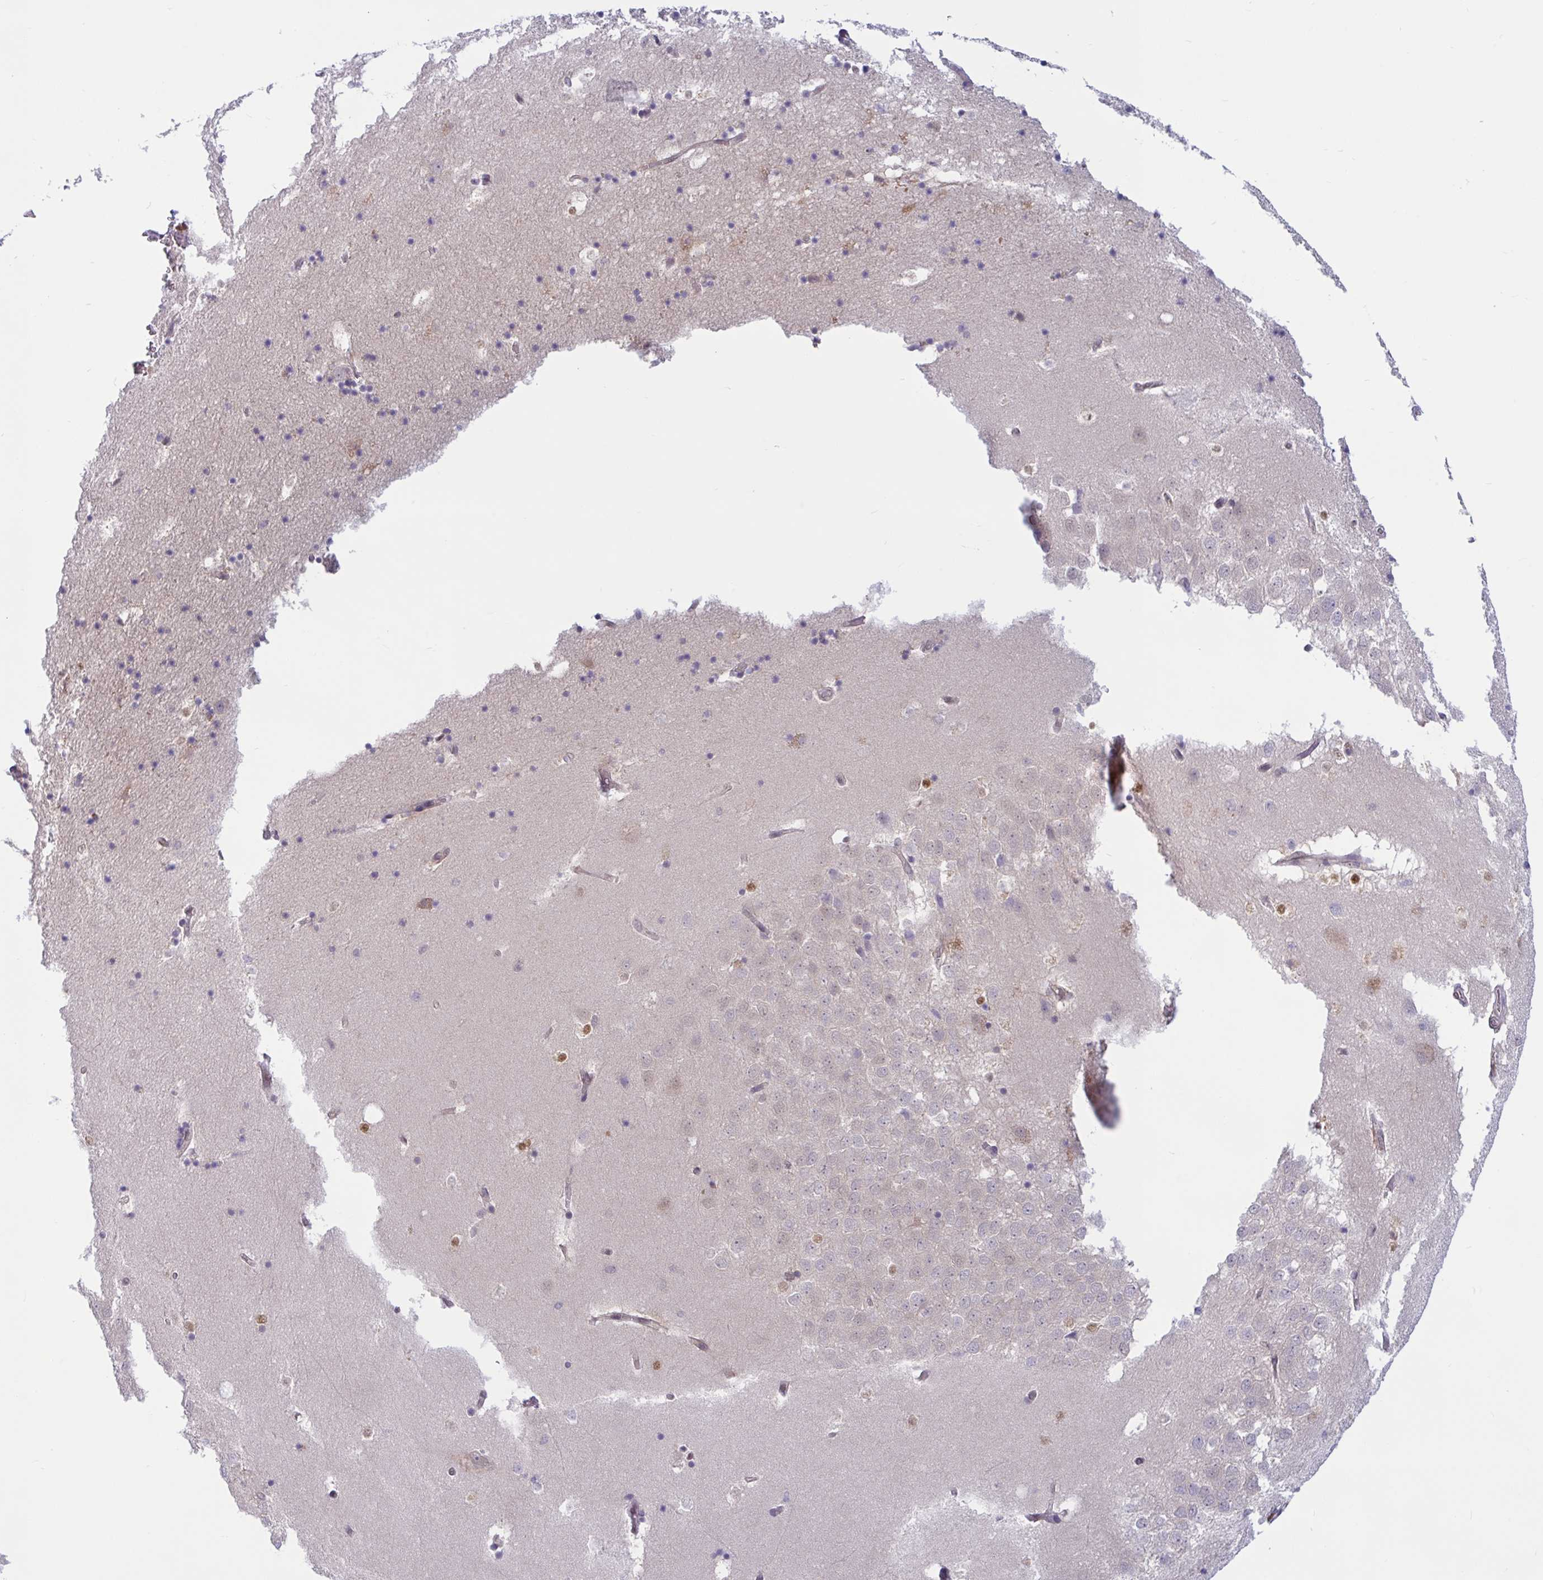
{"staining": {"intensity": "weak", "quantity": "<25%", "location": "nuclear"}, "tissue": "hippocampus", "cell_type": "Glial cells", "image_type": "normal", "snomed": [{"axis": "morphology", "description": "Normal tissue, NOS"}, {"axis": "topography", "description": "Hippocampus"}], "caption": "IHC photomicrograph of normal hippocampus stained for a protein (brown), which exhibits no positivity in glial cells.", "gene": "TSN", "patient": {"sex": "male", "age": 58}}